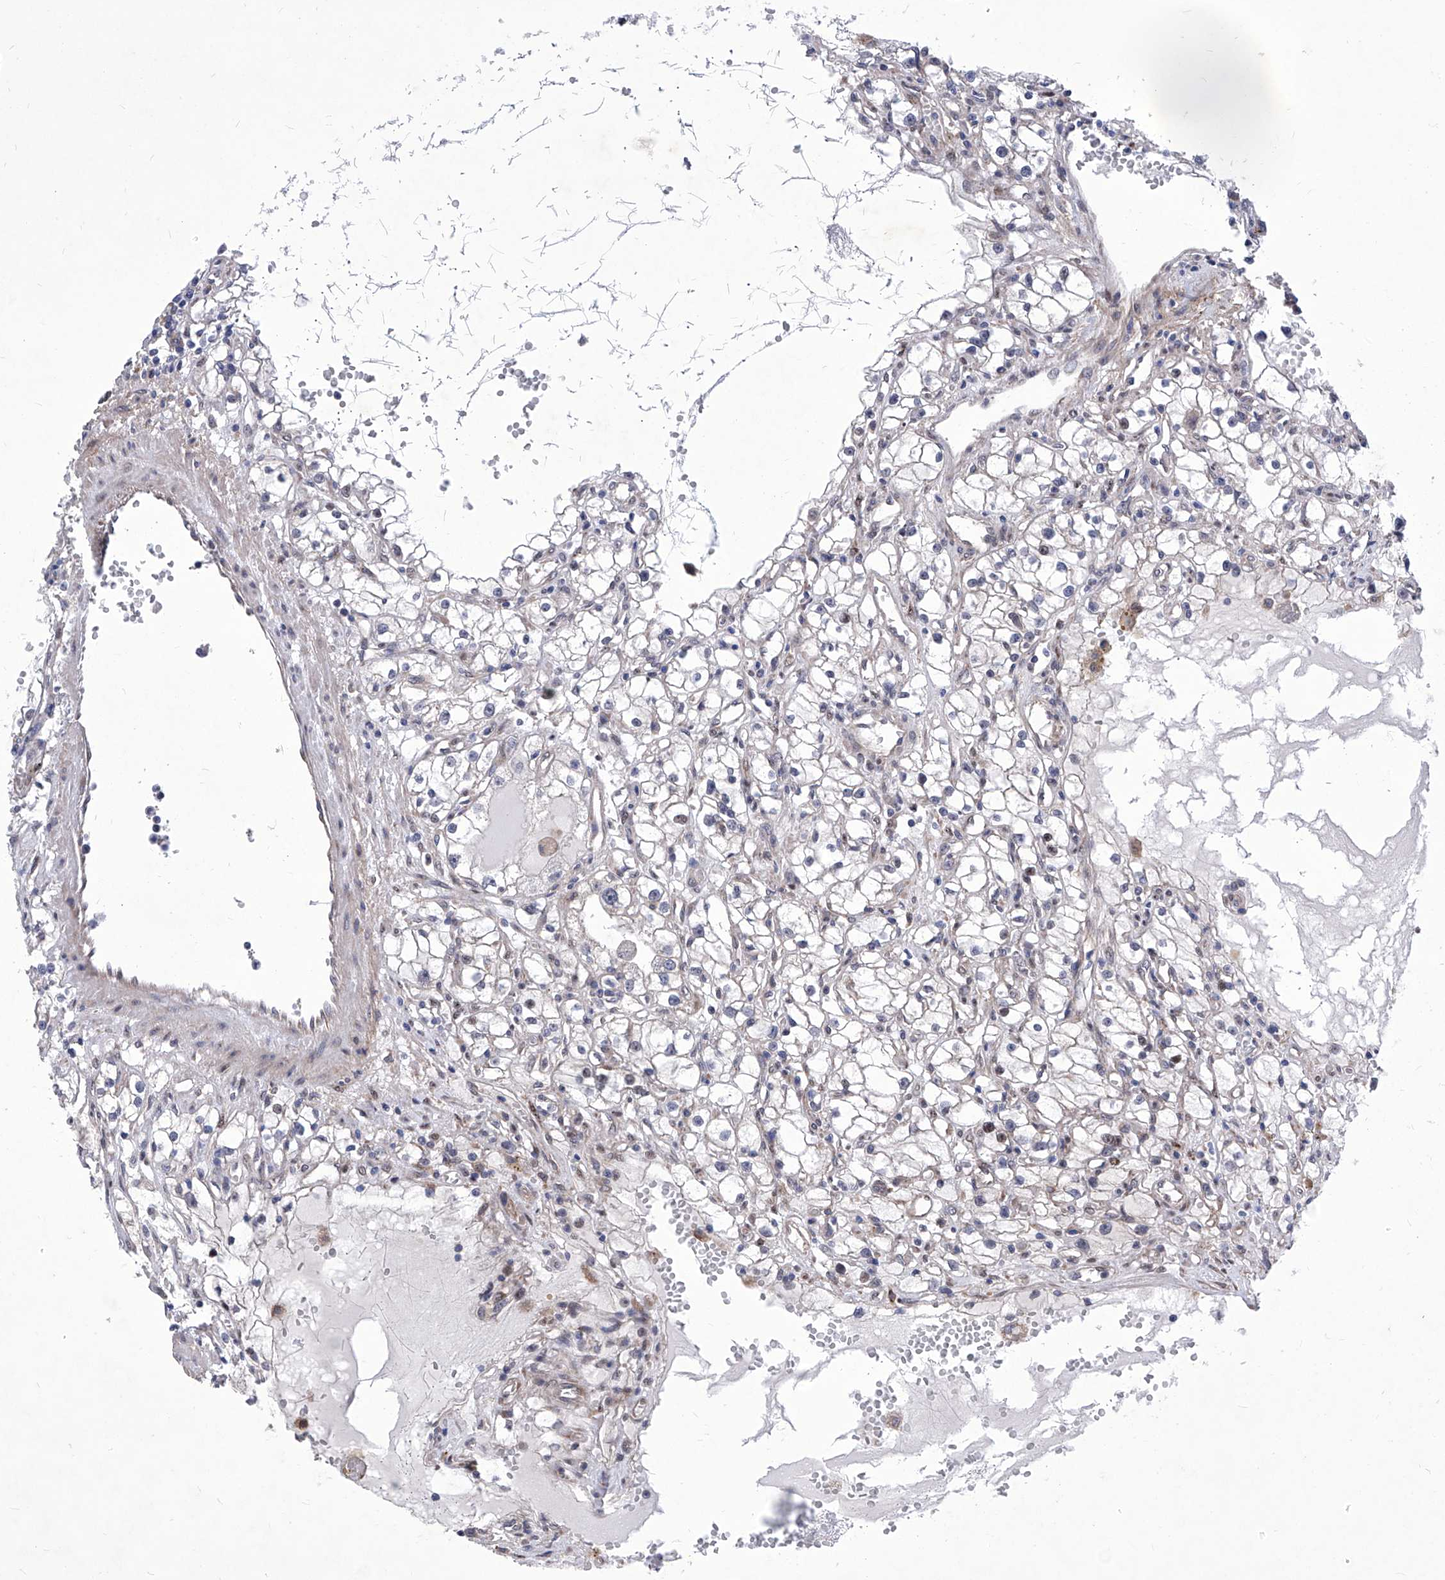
{"staining": {"intensity": "negative", "quantity": "none", "location": "none"}, "tissue": "renal cancer", "cell_type": "Tumor cells", "image_type": "cancer", "snomed": [{"axis": "morphology", "description": "Adenocarcinoma, NOS"}, {"axis": "topography", "description": "Kidney"}], "caption": "DAB immunohistochemical staining of human renal cancer shows no significant positivity in tumor cells.", "gene": "KTI12", "patient": {"sex": "male", "age": 56}}